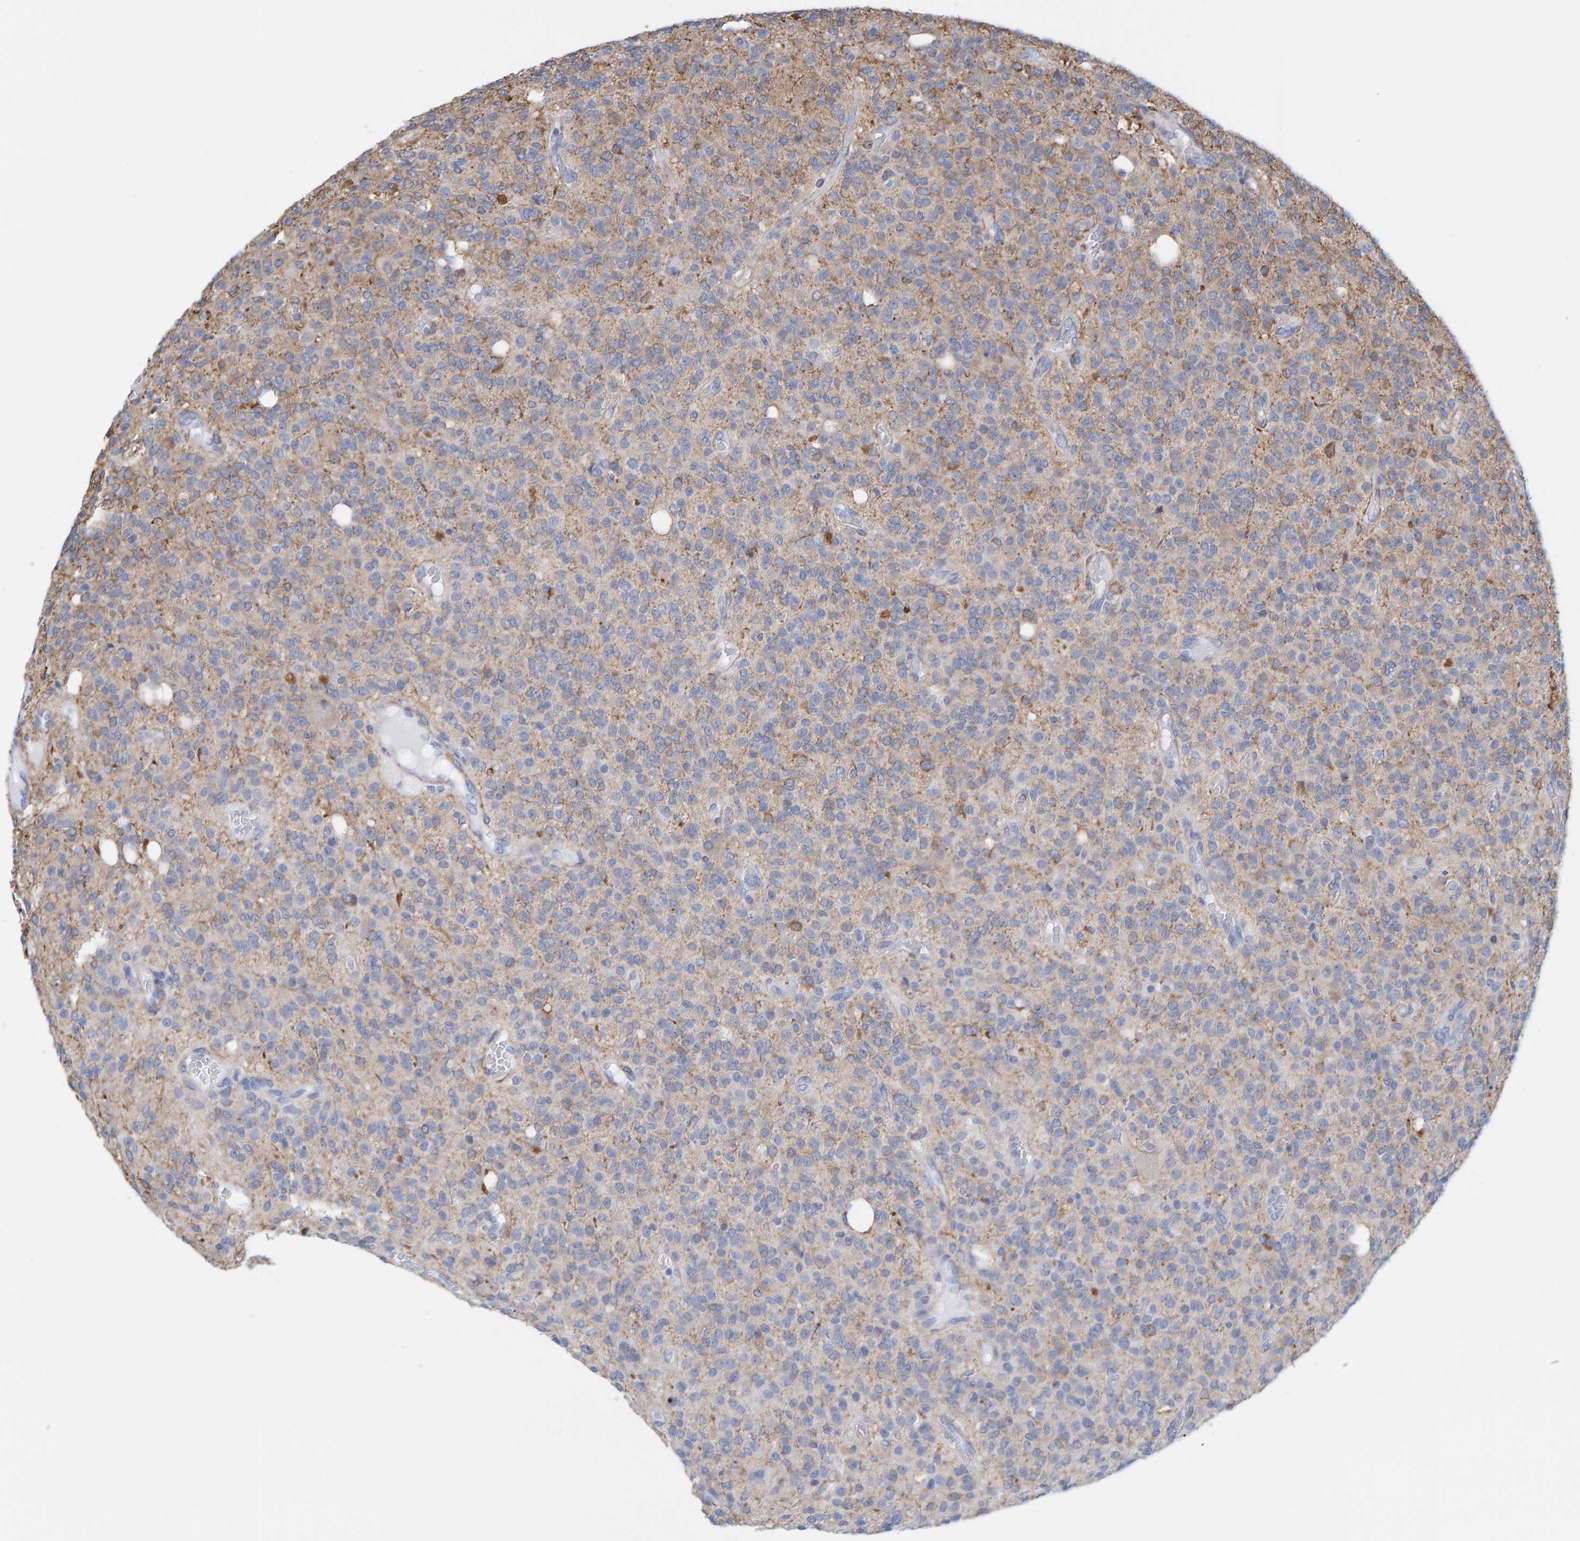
{"staining": {"intensity": "weak", "quantity": "<25%", "location": "cytoplasmic/membranous"}, "tissue": "glioma", "cell_type": "Tumor cells", "image_type": "cancer", "snomed": [{"axis": "morphology", "description": "Glioma, malignant, High grade"}, {"axis": "topography", "description": "Brain"}], "caption": "Tumor cells show no significant expression in glioma. (DAB immunohistochemistry (IHC) visualized using brightfield microscopy, high magnification).", "gene": "MAP1B", "patient": {"sex": "male", "age": 34}}